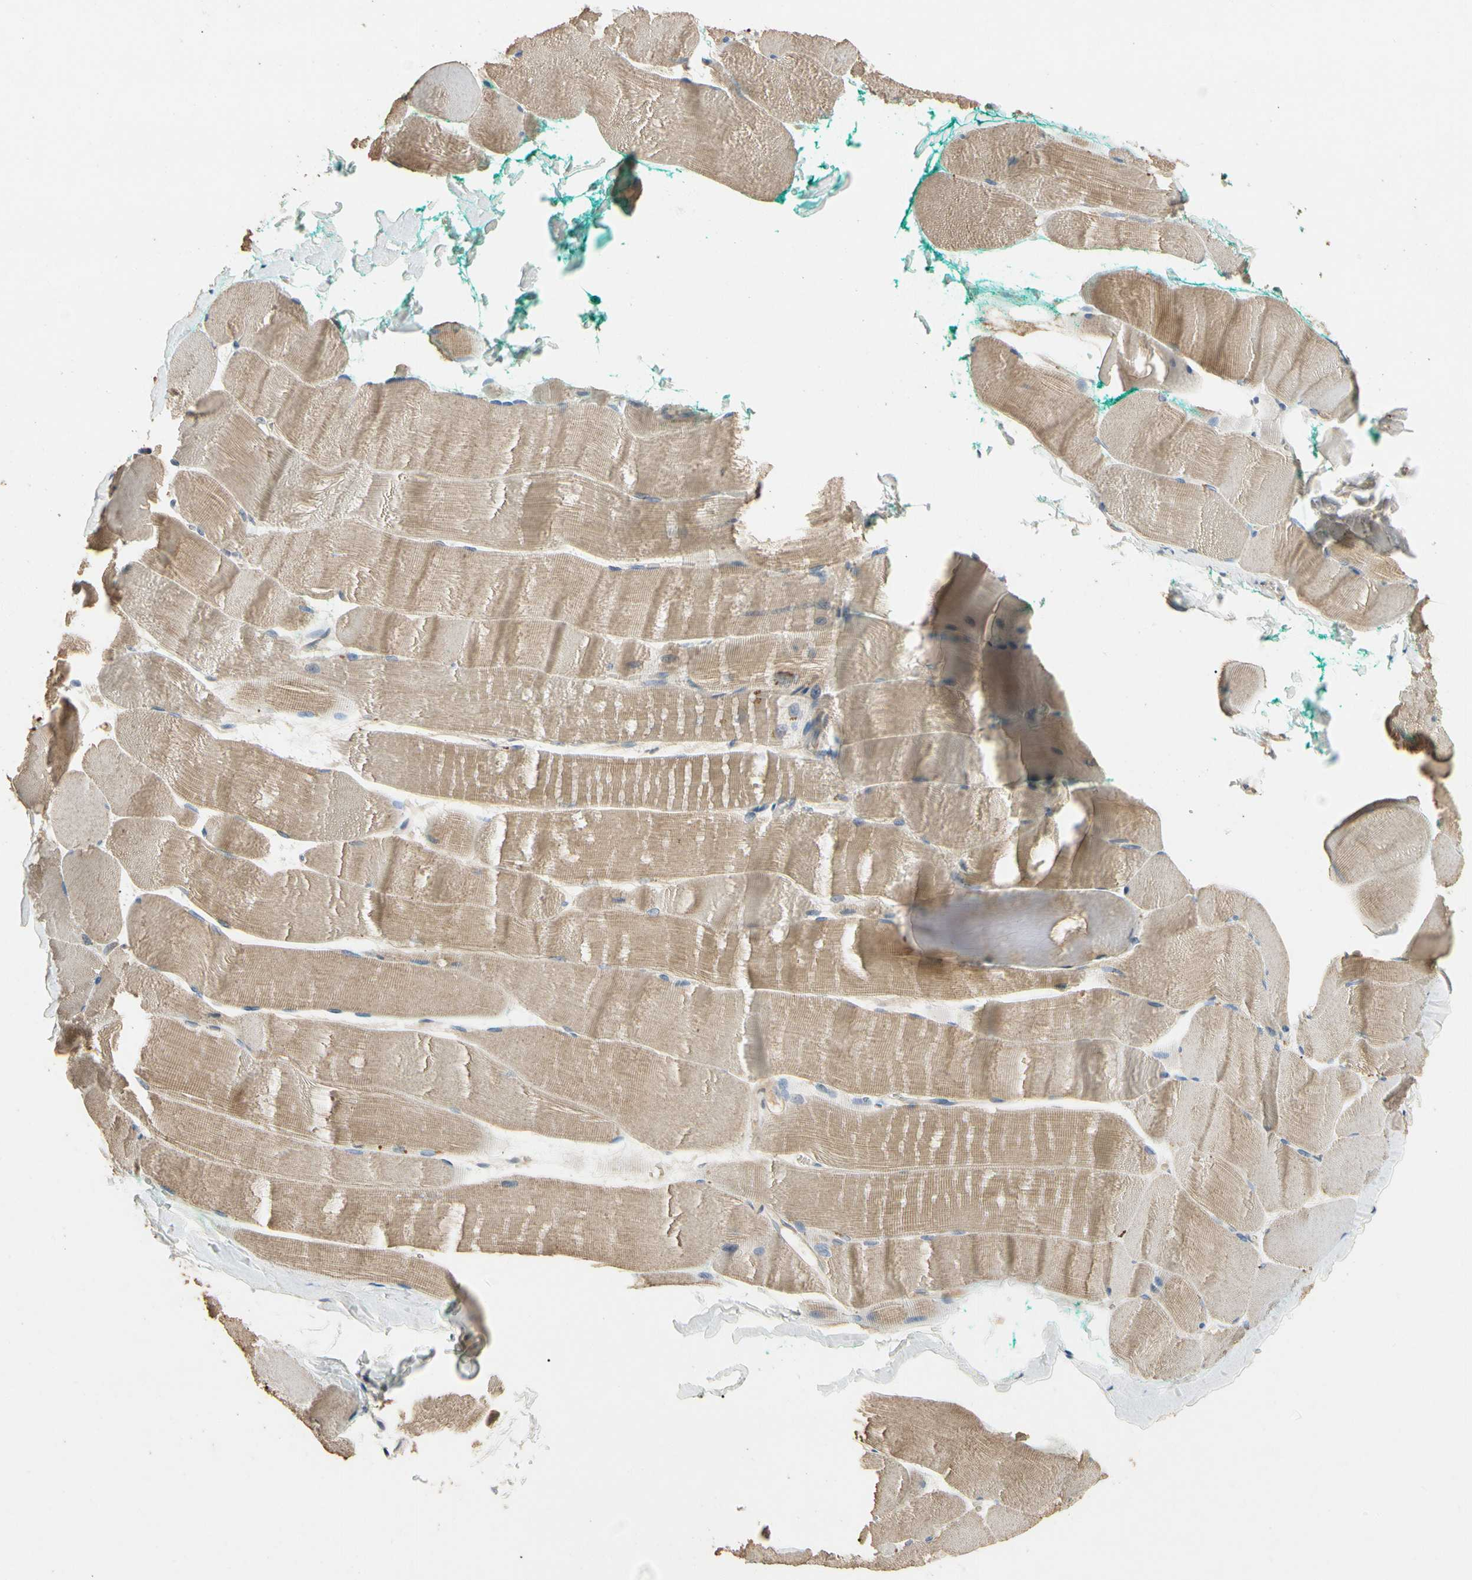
{"staining": {"intensity": "moderate", "quantity": ">75%", "location": "cytoplasmic/membranous"}, "tissue": "skeletal muscle", "cell_type": "Myocytes", "image_type": "normal", "snomed": [{"axis": "morphology", "description": "Normal tissue, NOS"}, {"axis": "morphology", "description": "Squamous cell carcinoma, NOS"}, {"axis": "topography", "description": "Skeletal muscle"}], "caption": "Skeletal muscle stained with IHC reveals moderate cytoplasmic/membranous positivity in approximately >75% of myocytes. Nuclei are stained in blue.", "gene": "CRTAC1", "patient": {"sex": "male", "age": 51}}